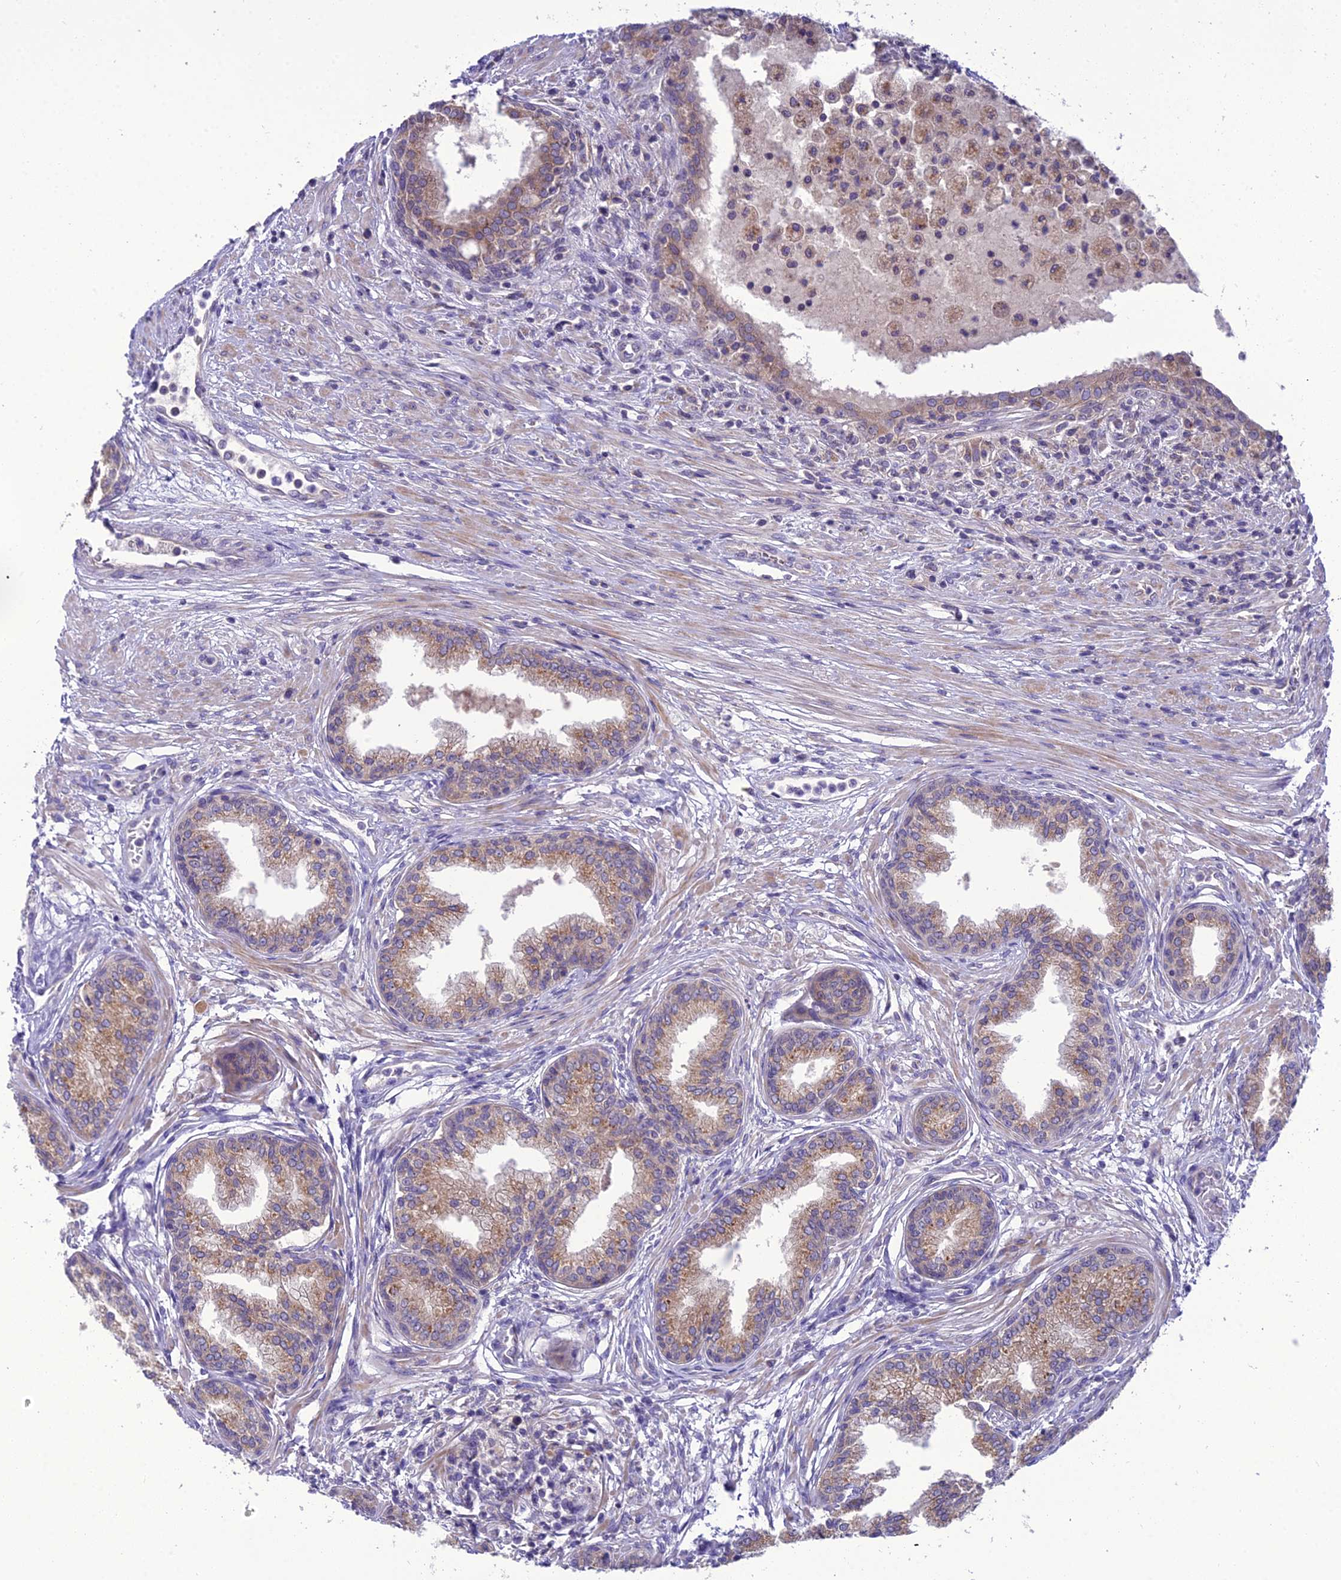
{"staining": {"intensity": "moderate", "quantity": ">75%", "location": "cytoplasmic/membranous"}, "tissue": "prostate cancer", "cell_type": "Tumor cells", "image_type": "cancer", "snomed": [{"axis": "morphology", "description": "Adenocarcinoma, High grade"}, {"axis": "topography", "description": "Prostate"}], "caption": "A micrograph of prostate cancer stained for a protein displays moderate cytoplasmic/membranous brown staining in tumor cells.", "gene": "GOLPH3", "patient": {"sex": "male", "age": 67}}